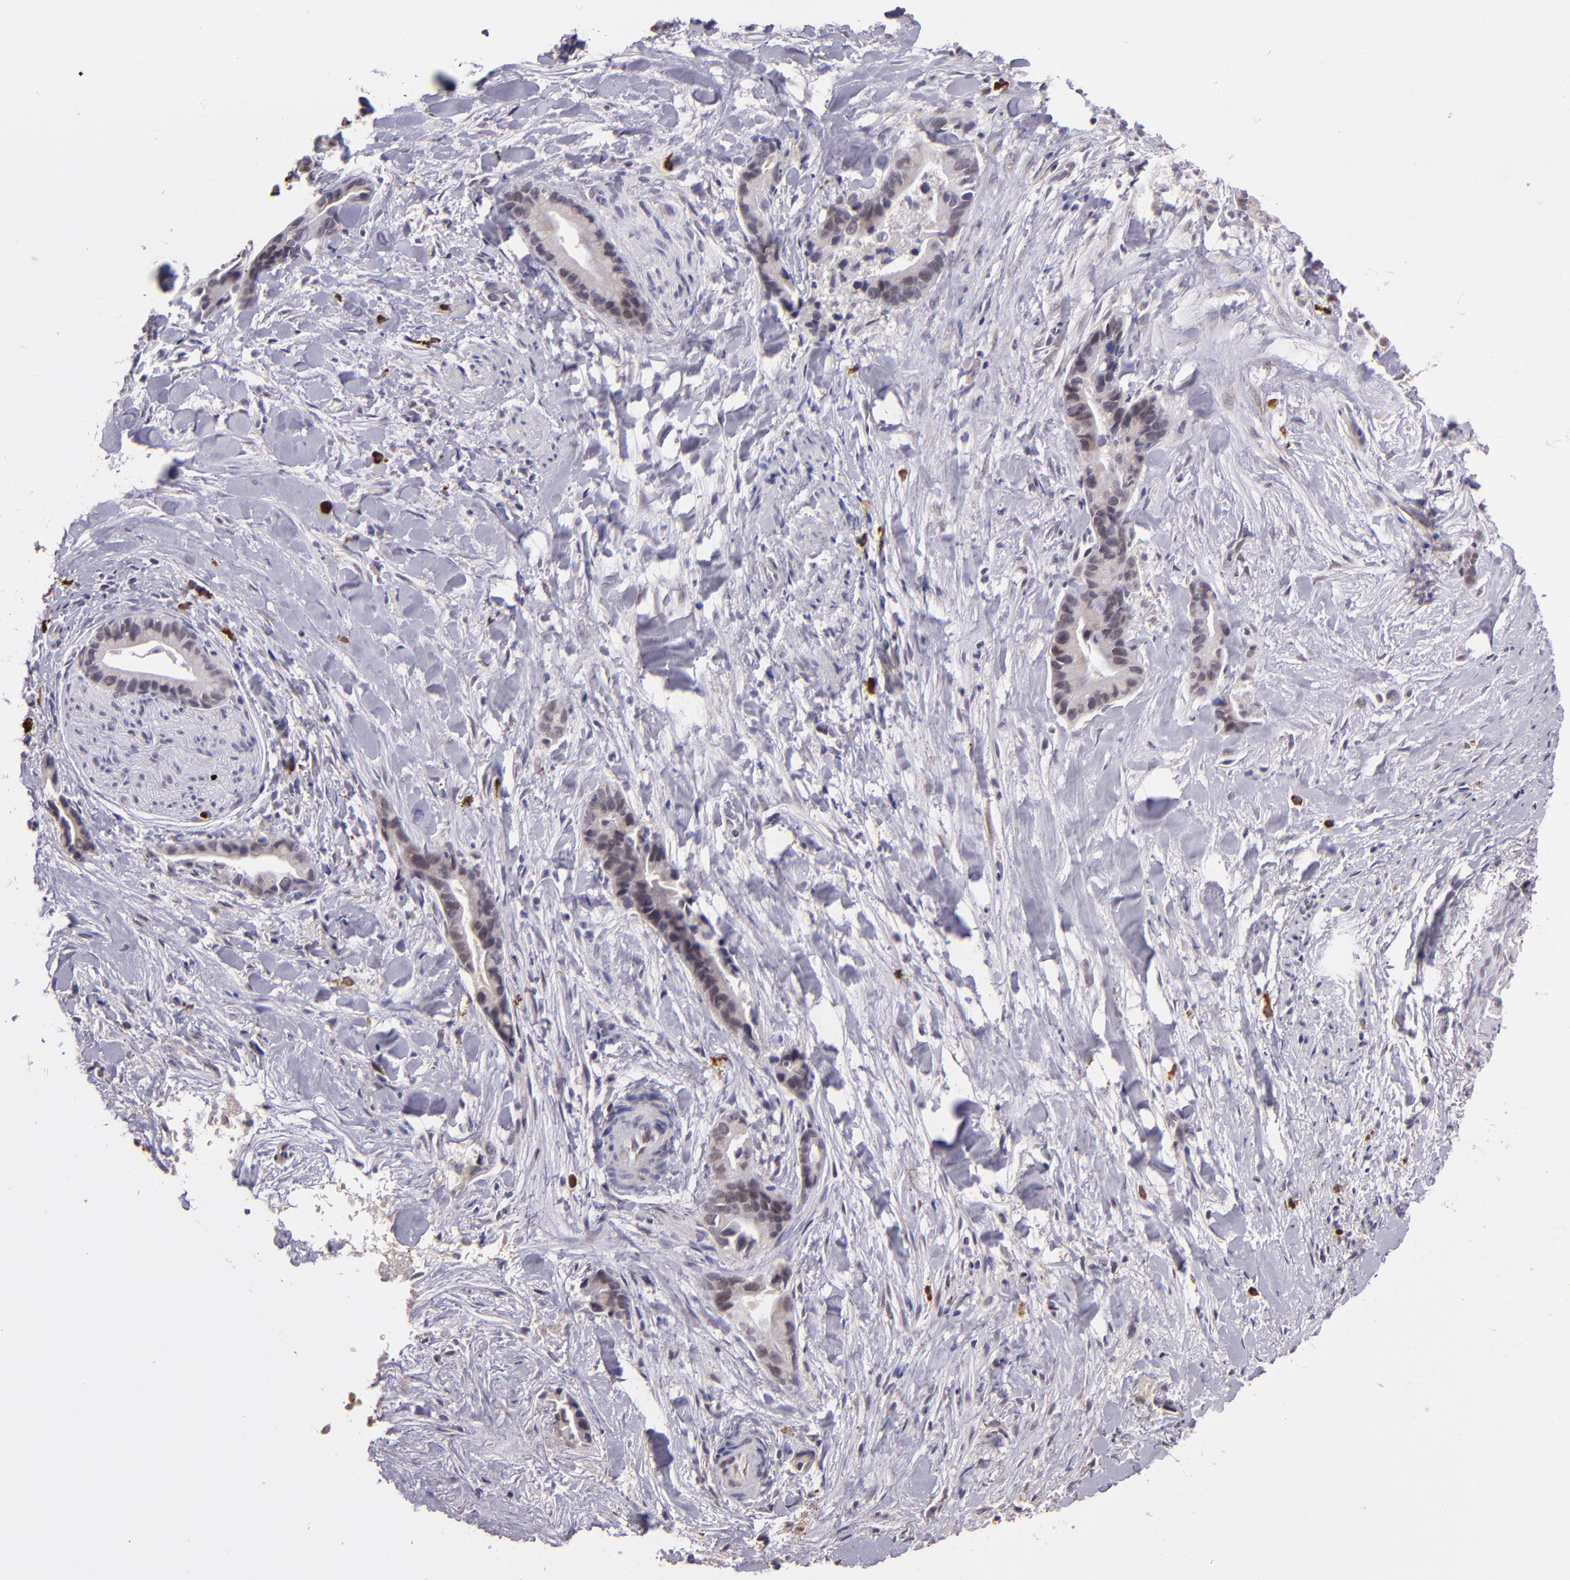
{"staining": {"intensity": "weak", "quantity": "<25%", "location": "cytoplasmic/membranous"}, "tissue": "liver cancer", "cell_type": "Tumor cells", "image_type": "cancer", "snomed": [{"axis": "morphology", "description": "Cholangiocarcinoma"}, {"axis": "topography", "description": "Liver"}], "caption": "There is no significant positivity in tumor cells of liver cholangiocarcinoma.", "gene": "TAF7L", "patient": {"sex": "female", "age": 55}}